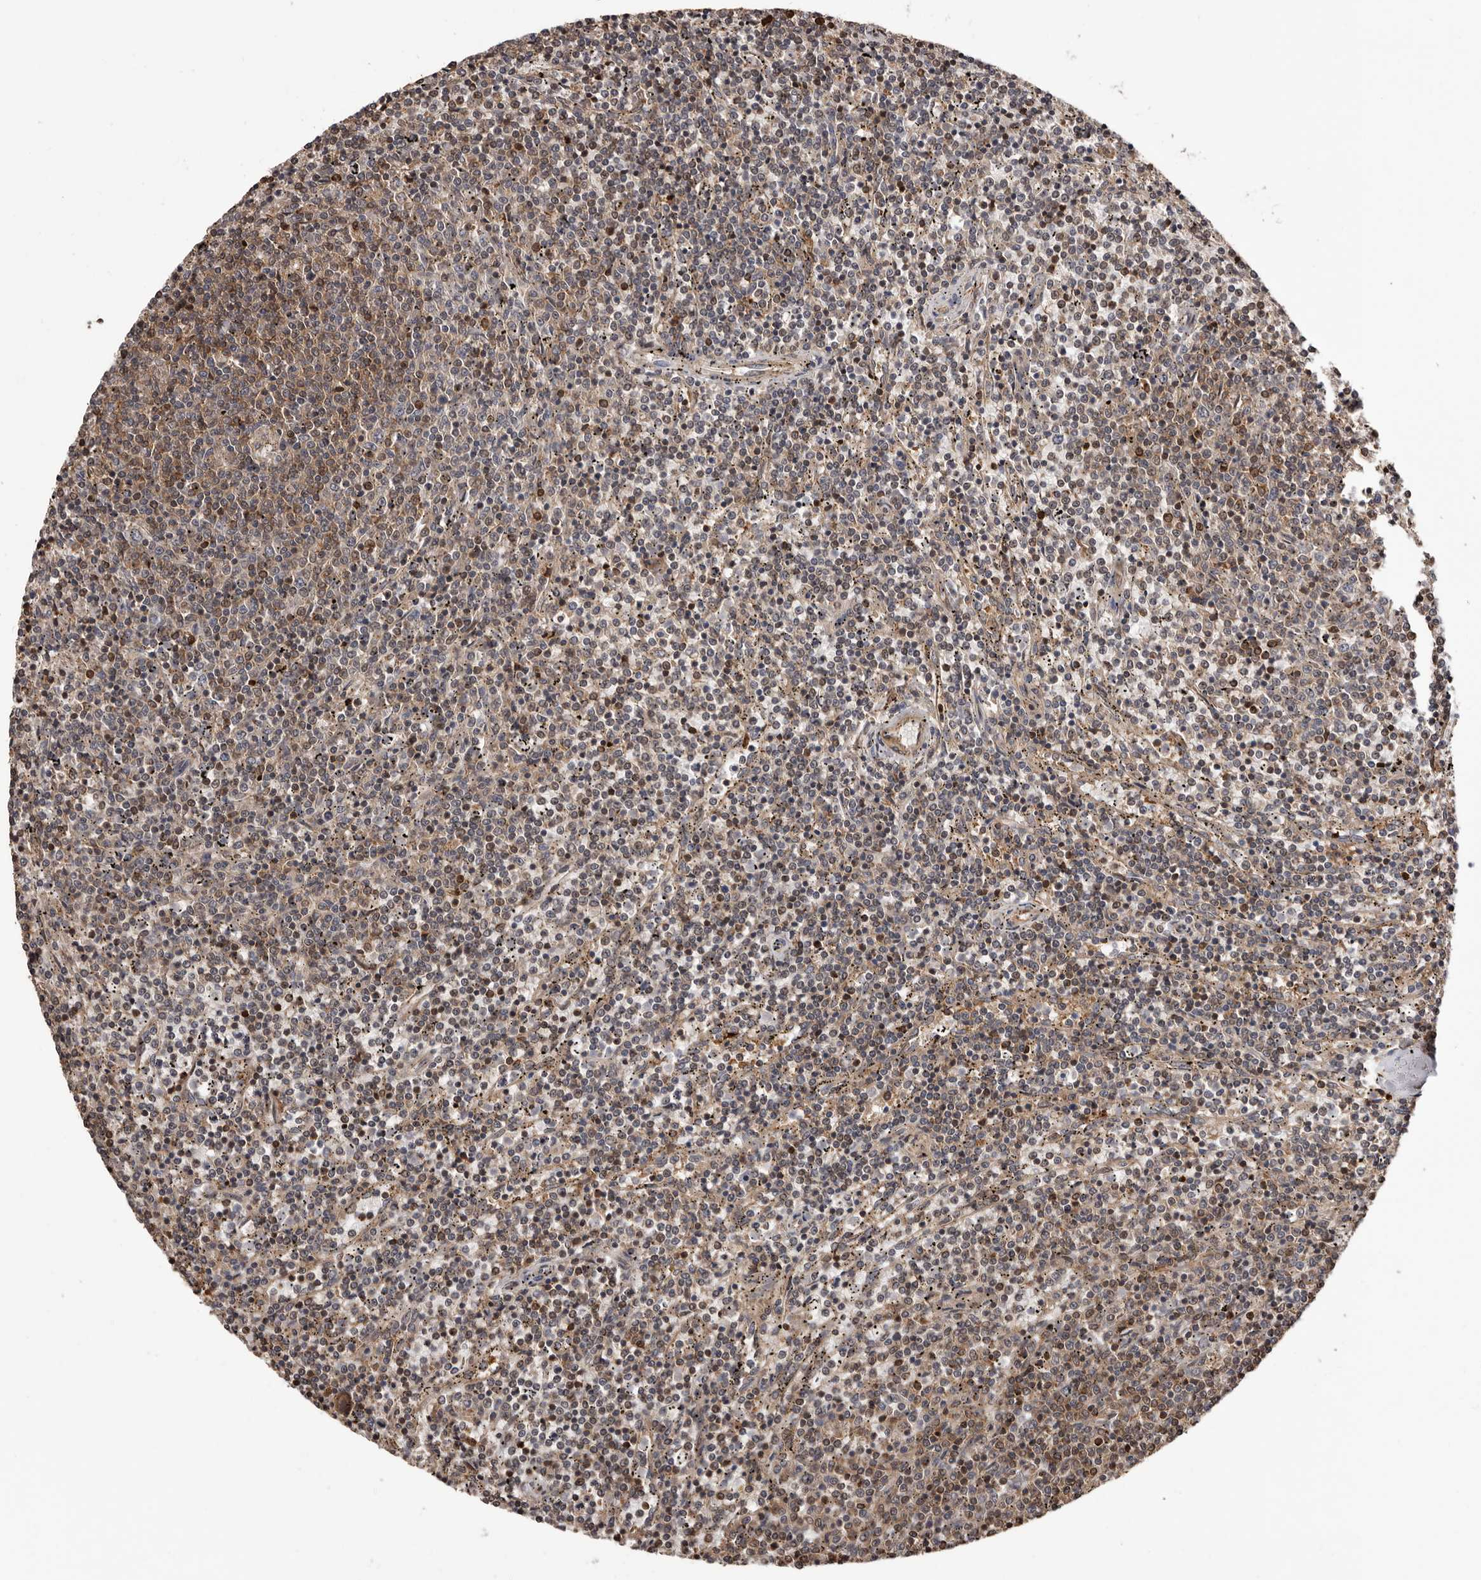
{"staining": {"intensity": "weak", "quantity": ">75%", "location": "cytoplasmic/membranous"}, "tissue": "lymphoma", "cell_type": "Tumor cells", "image_type": "cancer", "snomed": [{"axis": "morphology", "description": "Malignant lymphoma, non-Hodgkin's type, Low grade"}, {"axis": "topography", "description": "Spleen"}], "caption": "Tumor cells demonstrate low levels of weak cytoplasmic/membranous staining in about >75% of cells in lymphoma.", "gene": "ADAMTS2", "patient": {"sex": "female", "age": 50}}